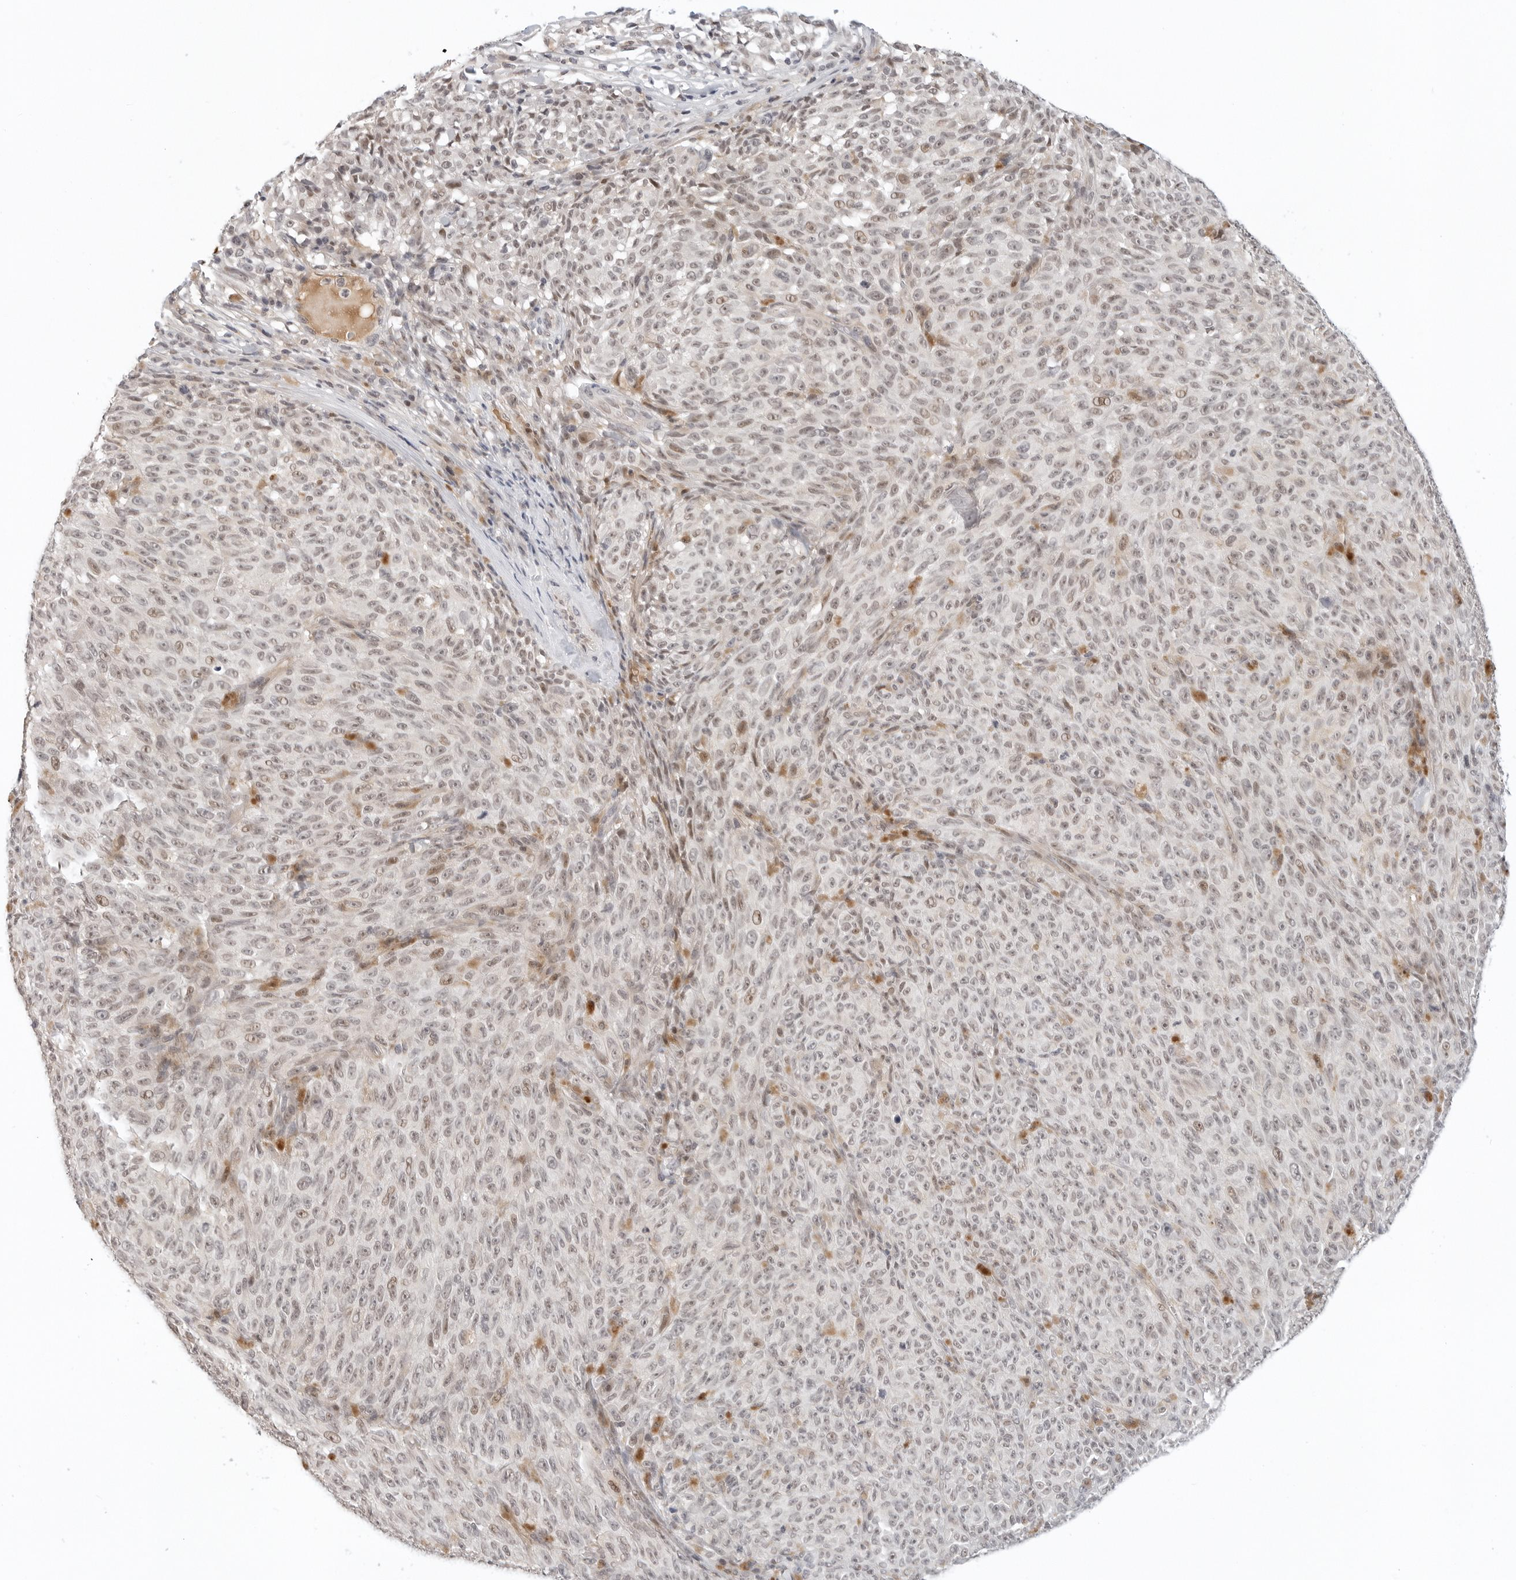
{"staining": {"intensity": "weak", "quantity": "<25%", "location": "nuclear"}, "tissue": "melanoma", "cell_type": "Tumor cells", "image_type": "cancer", "snomed": [{"axis": "morphology", "description": "Malignant melanoma, NOS"}, {"axis": "topography", "description": "Skin"}], "caption": "A high-resolution photomicrograph shows IHC staining of melanoma, which displays no significant staining in tumor cells. (Brightfield microscopy of DAB IHC at high magnification).", "gene": "TSEN2", "patient": {"sex": "female", "age": 82}}